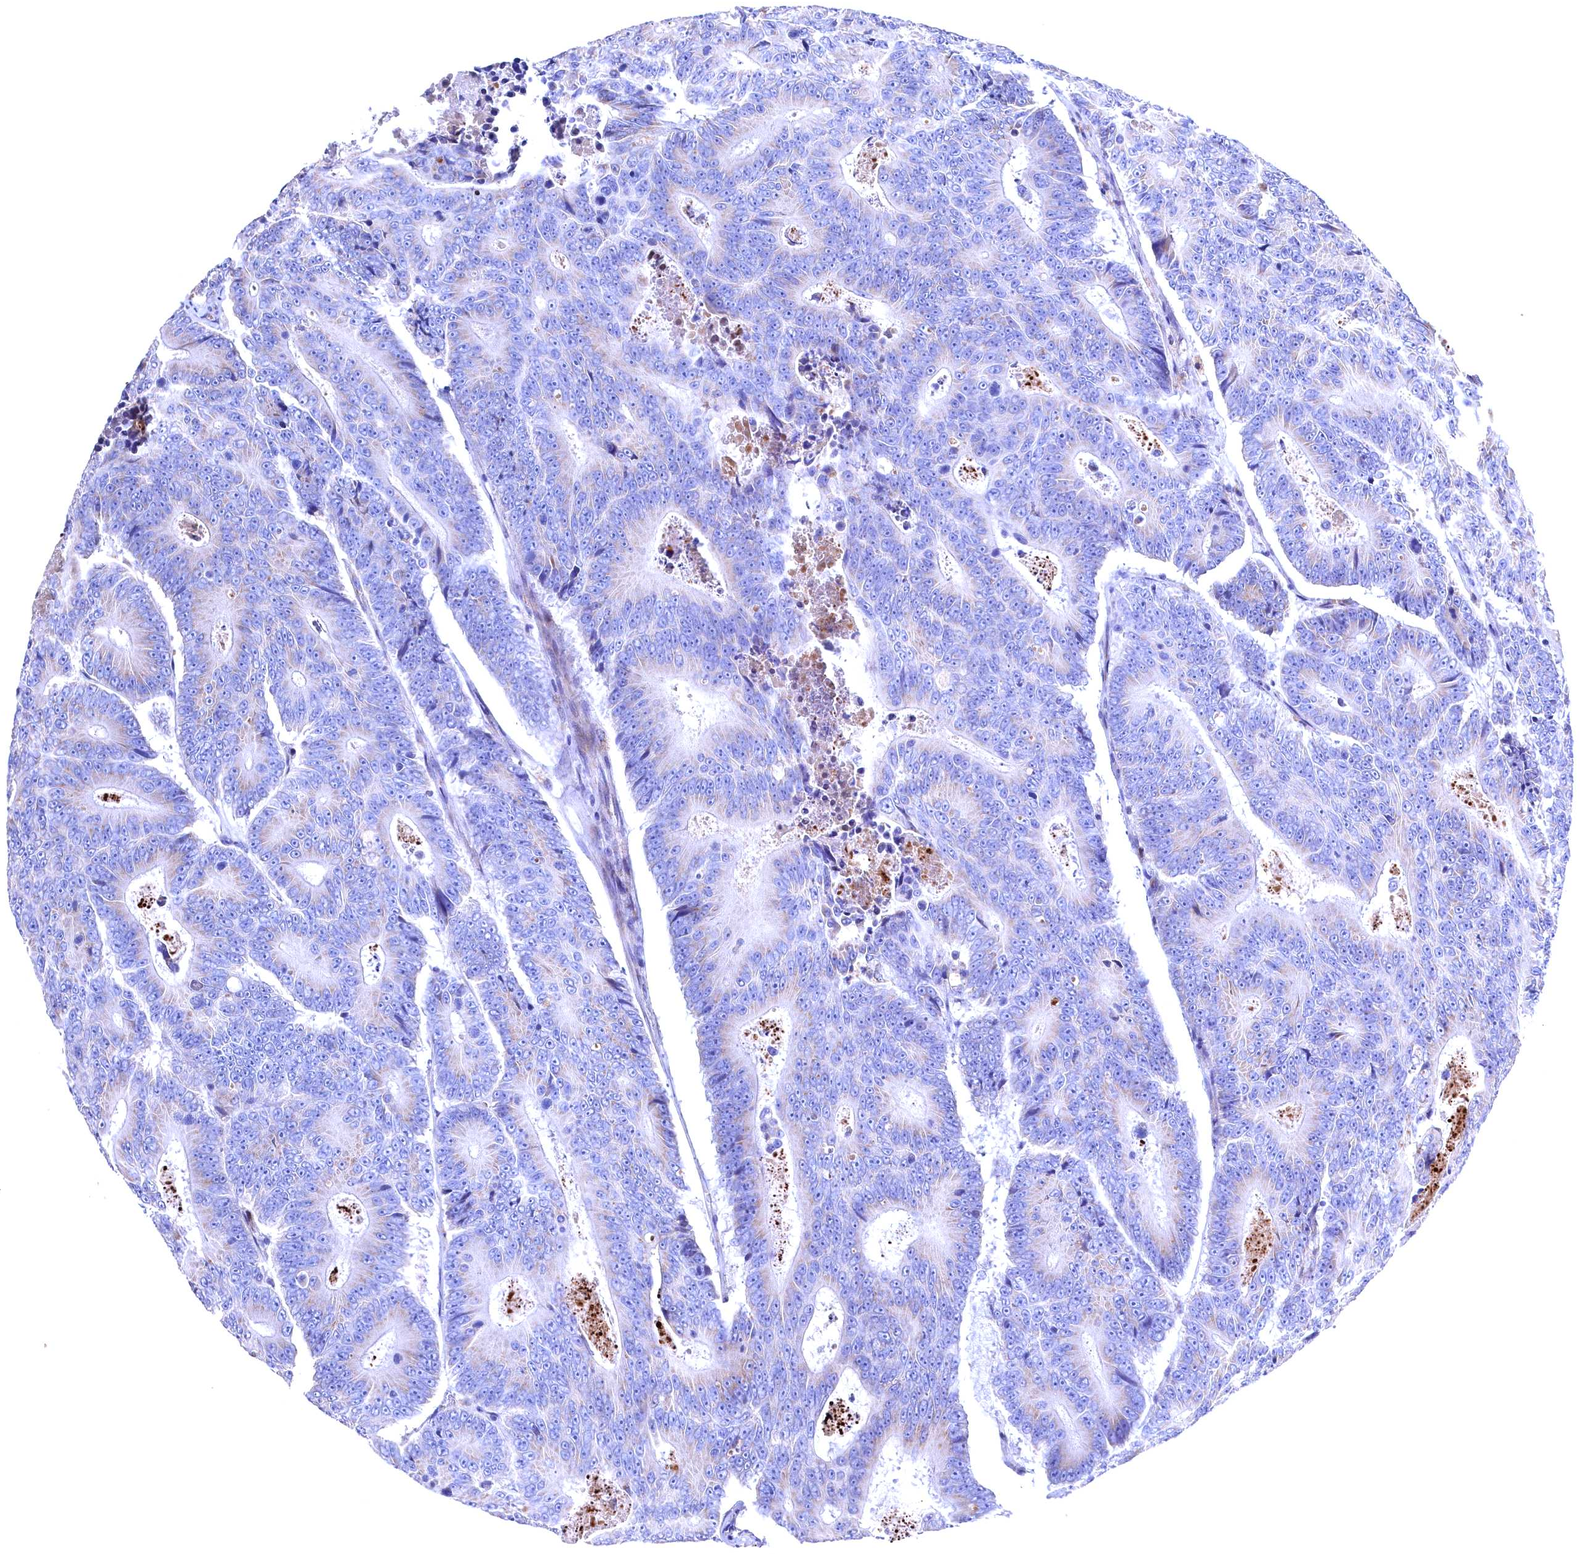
{"staining": {"intensity": "negative", "quantity": "none", "location": "none"}, "tissue": "colorectal cancer", "cell_type": "Tumor cells", "image_type": "cancer", "snomed": [{"axis": "morphology", "description": "Adenocarcinoma, NOS"}, {"axis": "topography", "description": "Colon"}], "caption": "This is an IHC photomicrograph of human colorectal adenocarcinoma. There is no positivity in tumor cells.", "gene": "GPR108", "patient": {"sex": "male", "age": 83}}